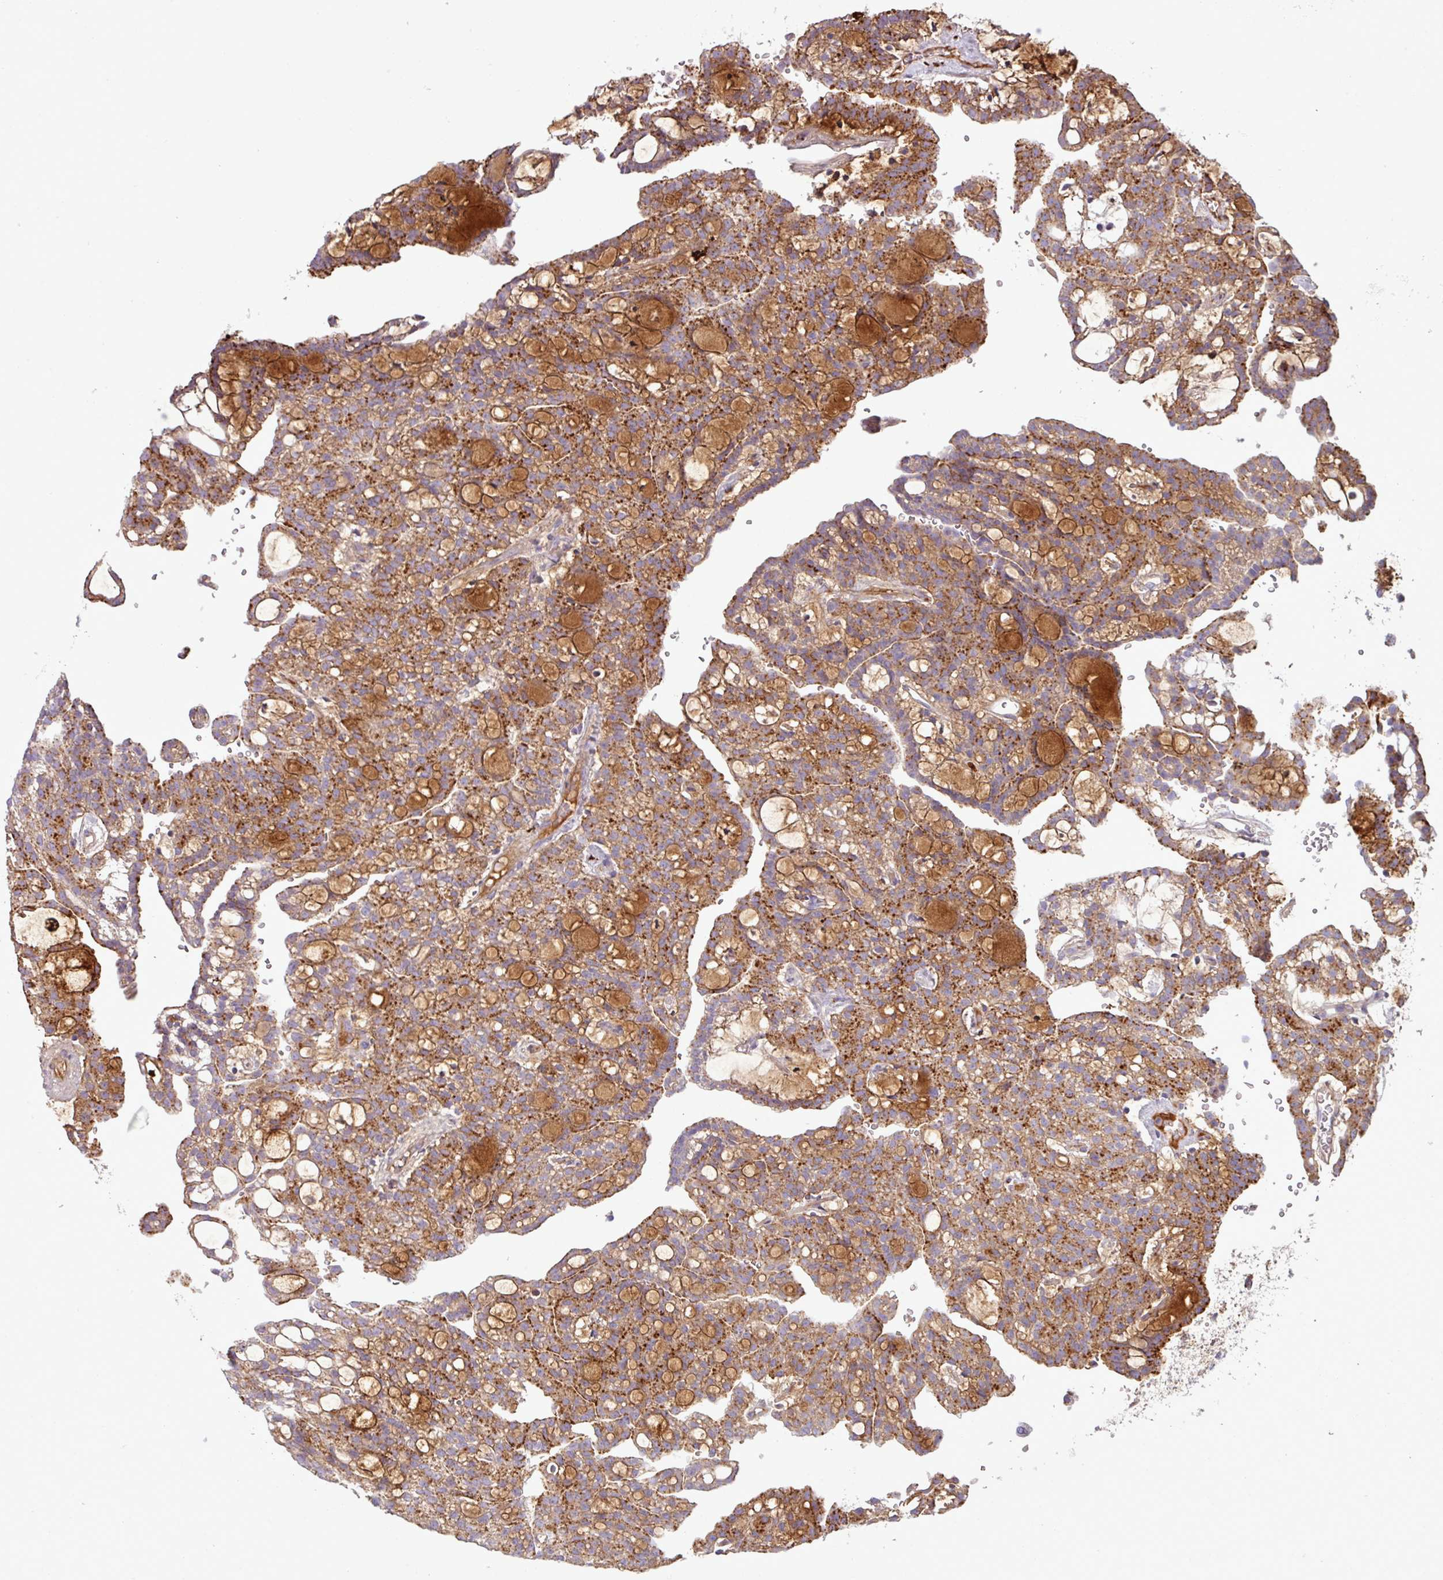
{"staining": {"intensity": "moderate", "quantity": ">75%", "location": "cytoplasmic/membranous"}, "tissue": "renal cancer", "cell_type": "Tumor cells", "image_type": "cancer", "snomed": [{"axis": "morphology", "description": "Adenocarcinoma, NOS"}, {"axis": "topography", "description": "Kidney"}], "caption": "Approximately >75% of tumor cells in renal adenocarcinoma exhibit moderate cytoplasmic/membranous protein positivity as visualized by brown immunohistochemical staining.", "gene": "C4B", "patient": {"sex": "male", "age": 63}}